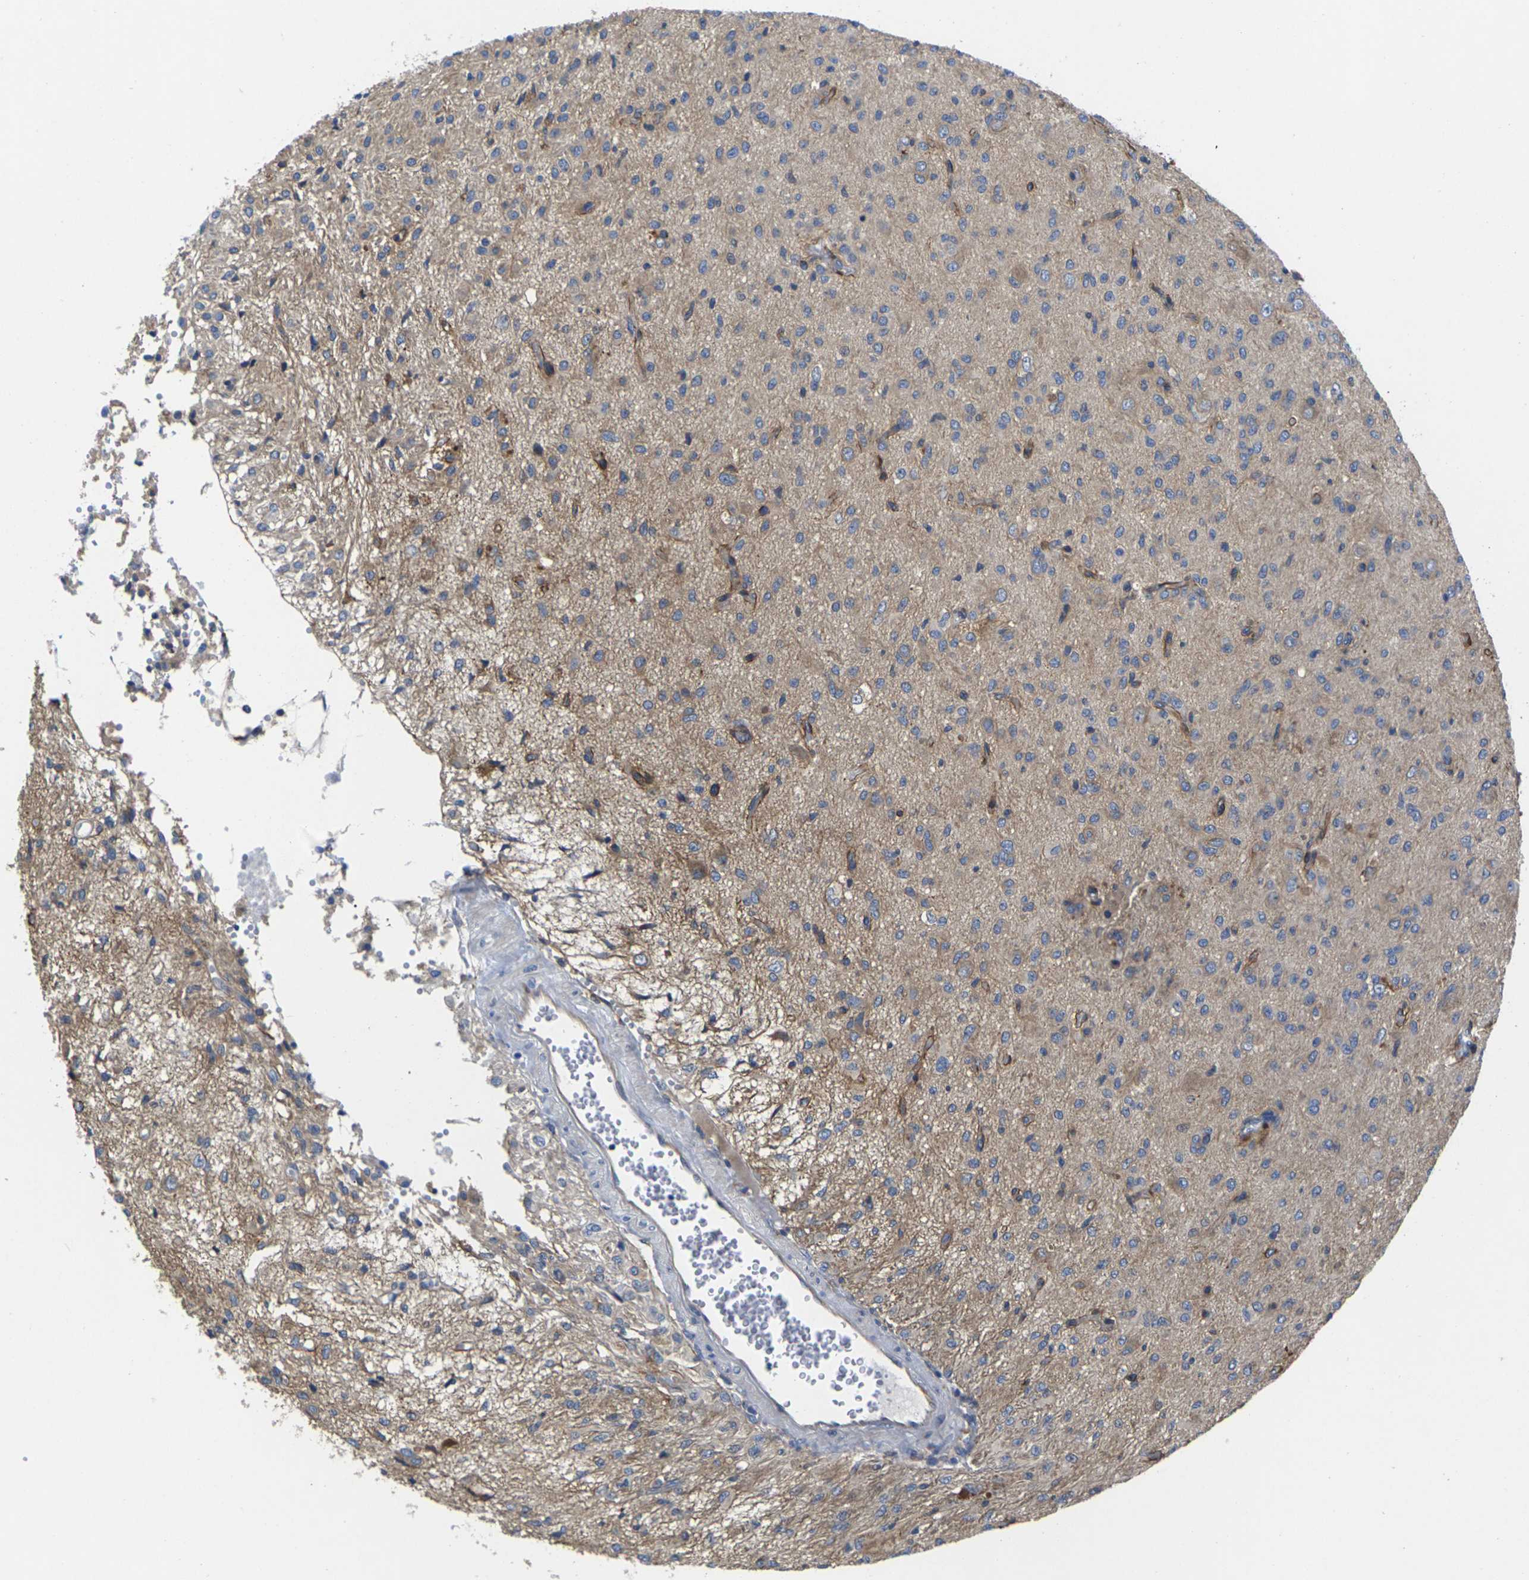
{"staining": {"intensity": "weak", "quantity": ">75%", "location": "cytoplasmic/membranous"}, "tissue": "glioma", "cell_type": "Tumor cells", "image_type": "cancer", "snomed": [{"axis": "morphology", "description": "Glioma, malignant, High grade"}, {"axis": "topography", "description": "Brain"}], "caption": "Malignant glioma (high-grade) was stained to show a protein in brown. There is low levels of weak cytoplasmic/membranous expression in approximately >75% of tumor cells.", "gene": "SCNN1A", "patient": {"sex": "female", "age": 59}}